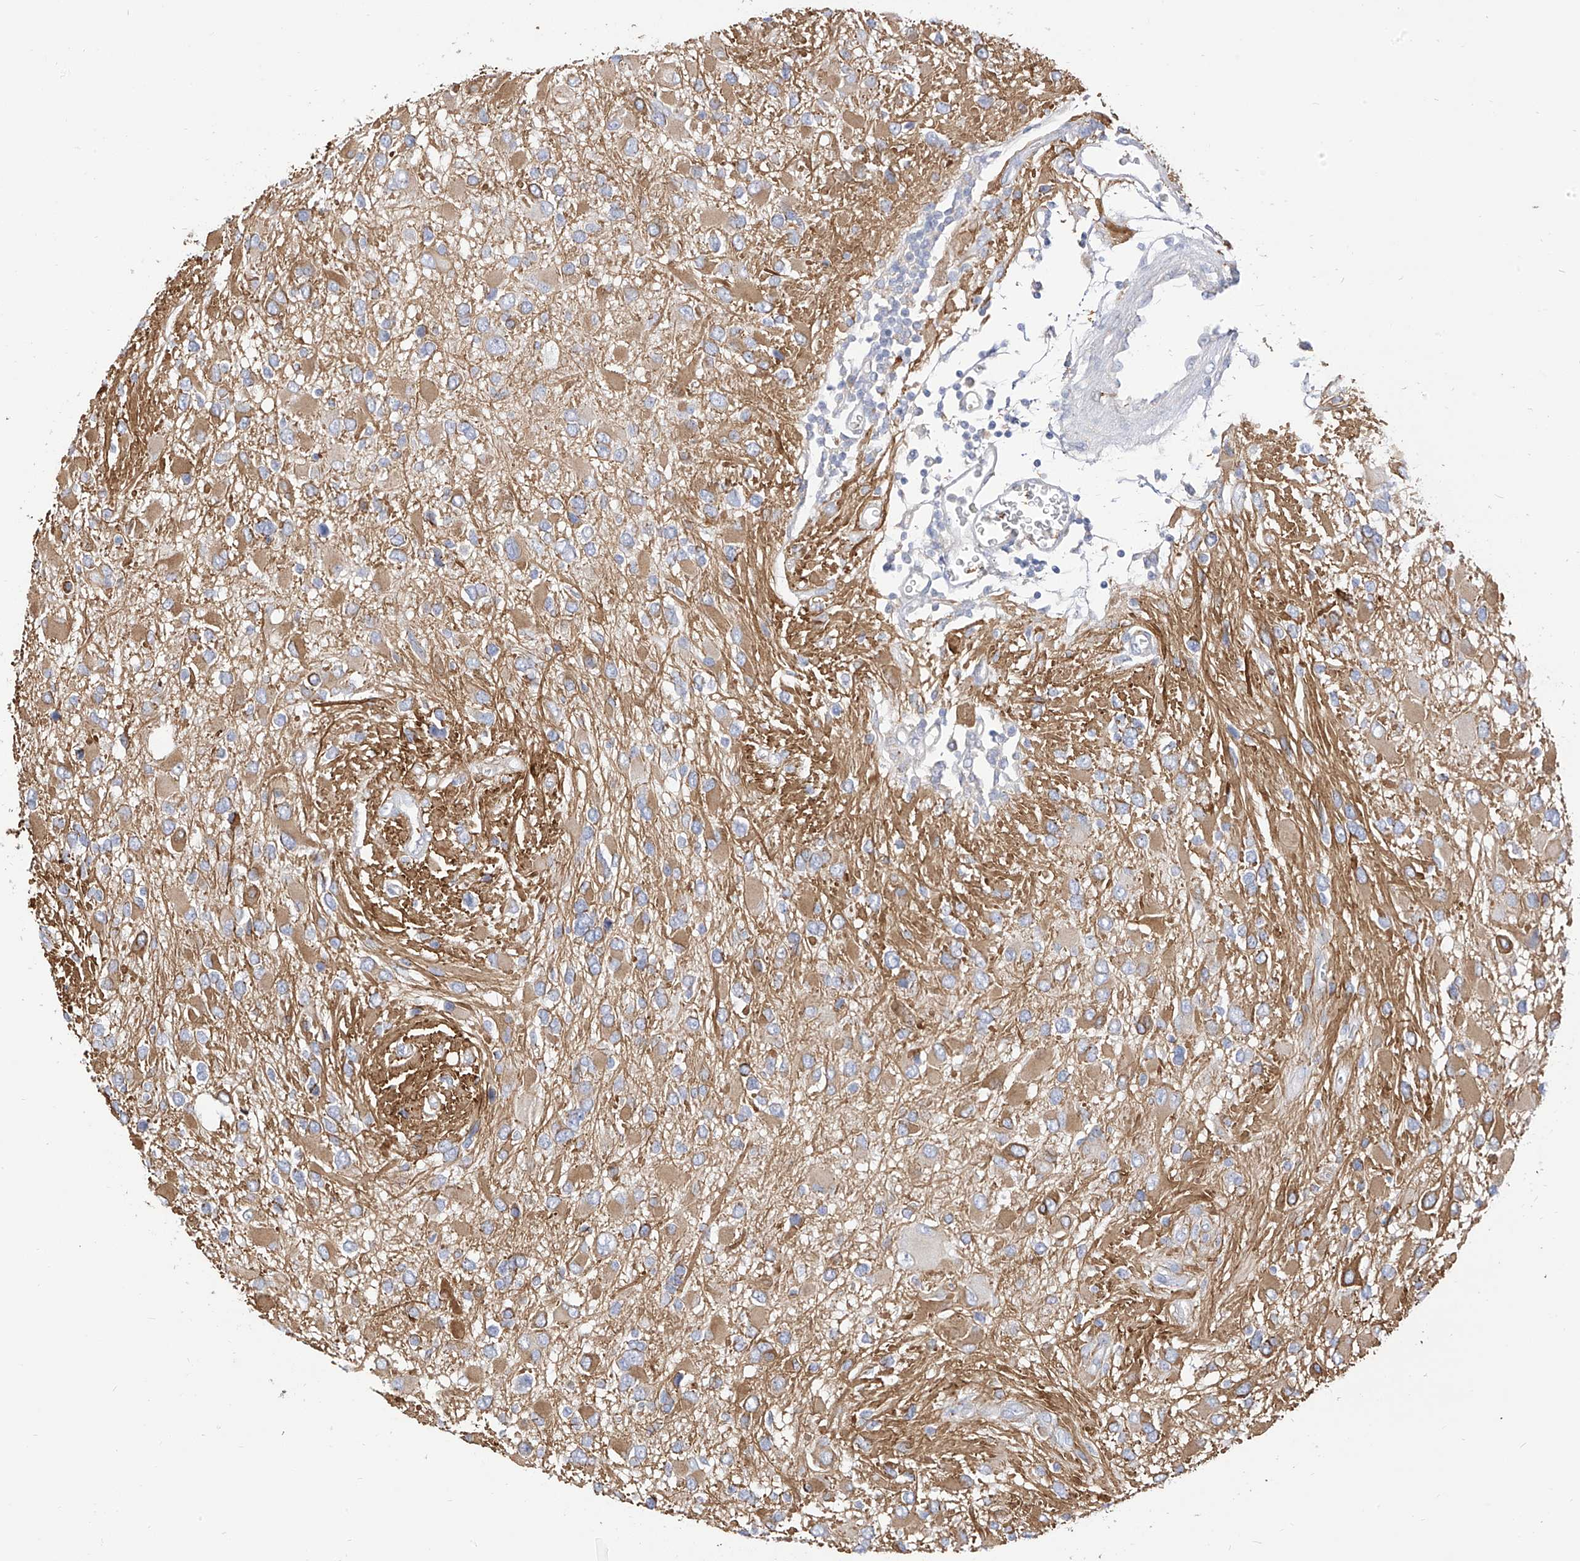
{"staining": {"intensity": "moderate", "quantity": ">75%", "location": "cytoplasmic/membranous"}, "tissue": "glioma", "cell_type": "Tumor cells", "image_type": "cancer", "snomed": [{"axis": "morphology", "description": "Glioma, malignant, High grade"}, {"axis": "topography", "description": "Brain"}], "caption": "Protein positivity by immunohistochemistry exhibits moderate cytoplasmic/membranous expression in about >75% of tumor cells in glioma. (brown staining indicates protein expression, while blue staining denotes nuclei).", "gene": "RASA2", "patient": {"sex": "male", "age": 53}}